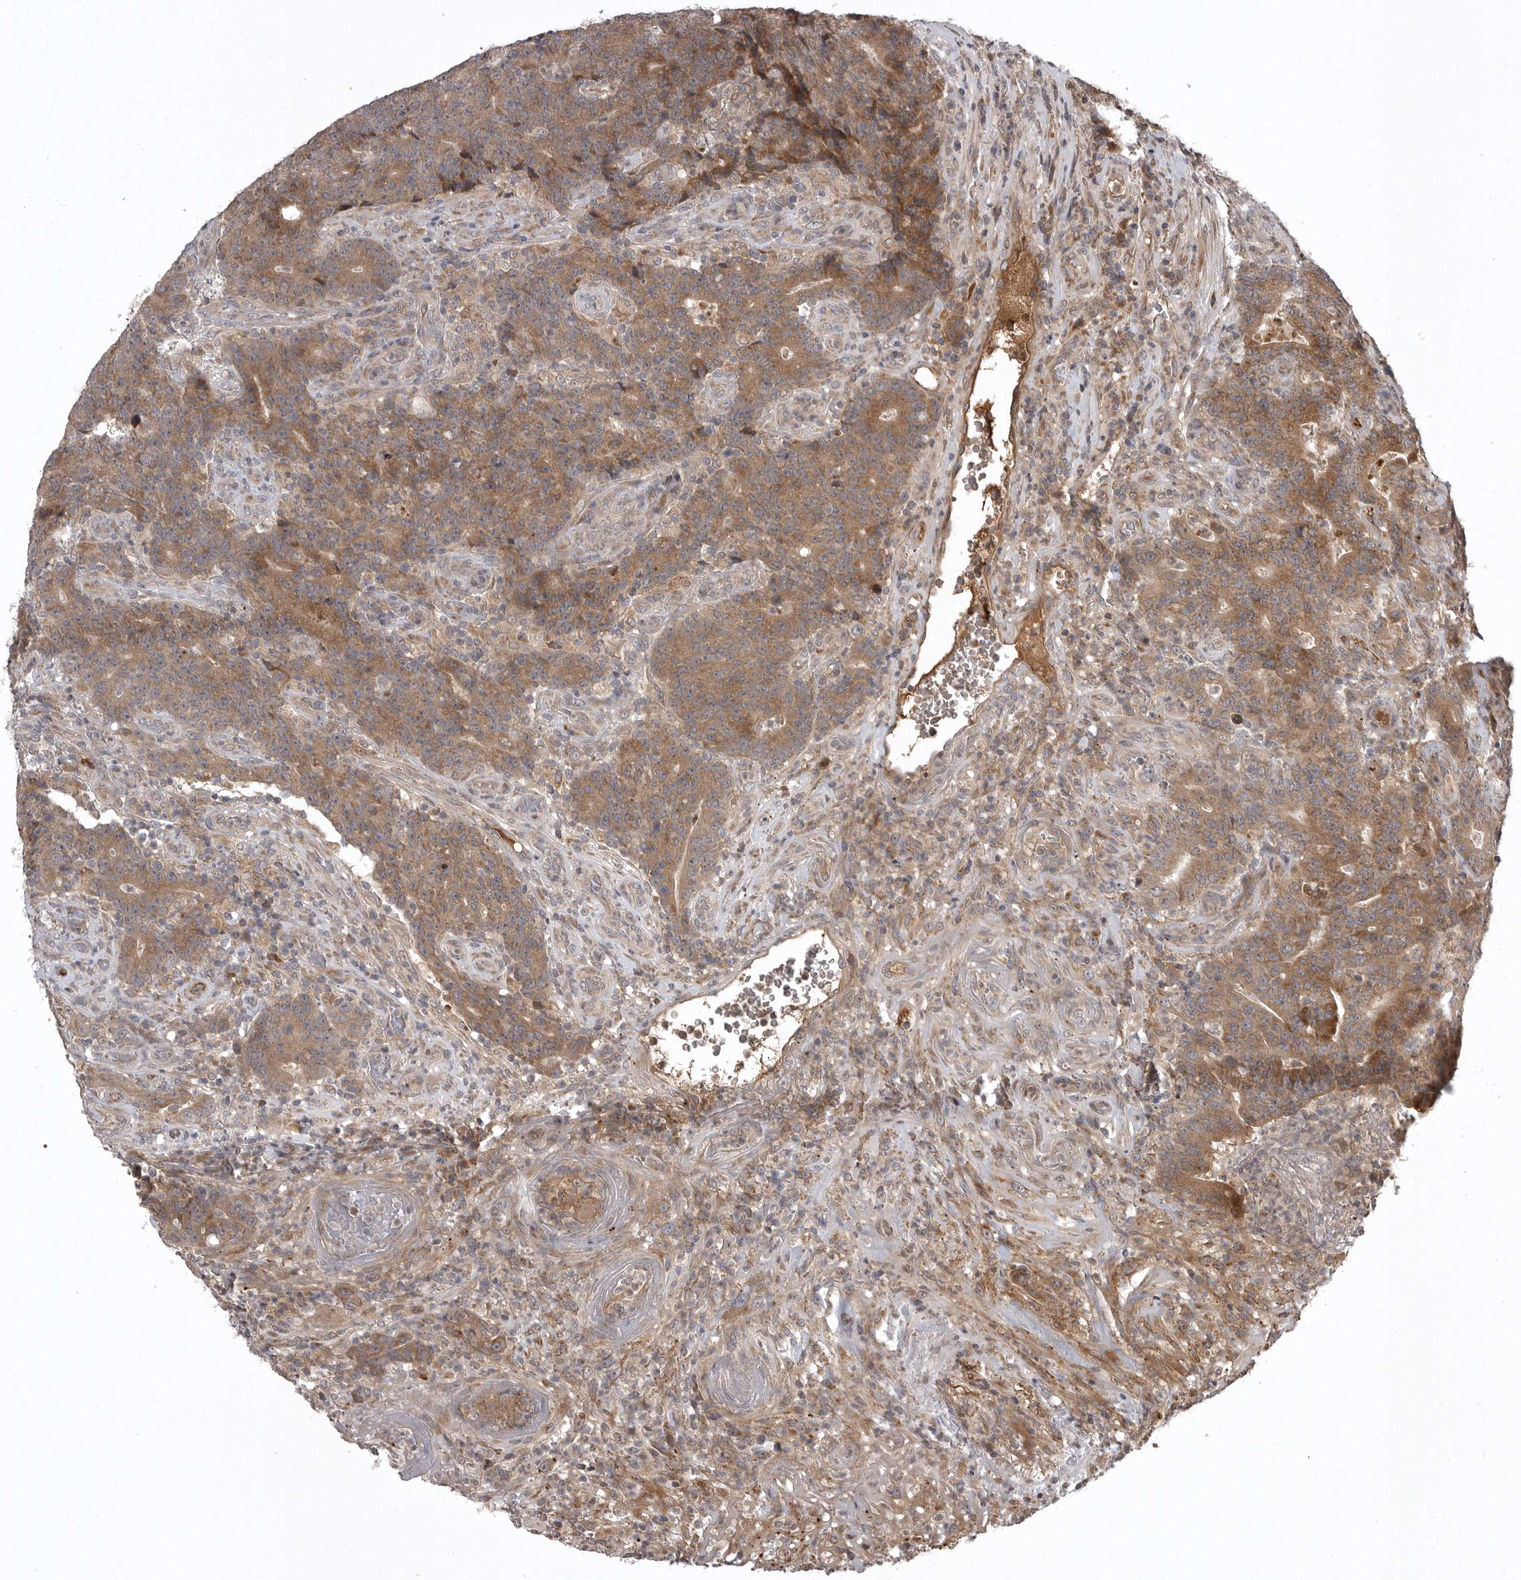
{"staining": {"intensity": "moderate", "quantity": ">75%", "location": "cytoplasmic/membranous"}, "tissue": "colorectal cancer", "cell_type": "Tumor cells", "image_type": "cancer", "snomed": [{"axis": "morphology", "description": "Normal tissue, NOS"}, {"axis": "morphology", "description": "Adenocarcinoma, NOS"}, {"axis": "topography", "description": "Colon"}], "caption": "Immunohistochemistry of human colorectal cancer displays medium levels of moderate cytoplasmic/membranous staining in about >75% of tumor cells.", "gene": "GPR31", "patient": {"sex": "female", "age": 75}}